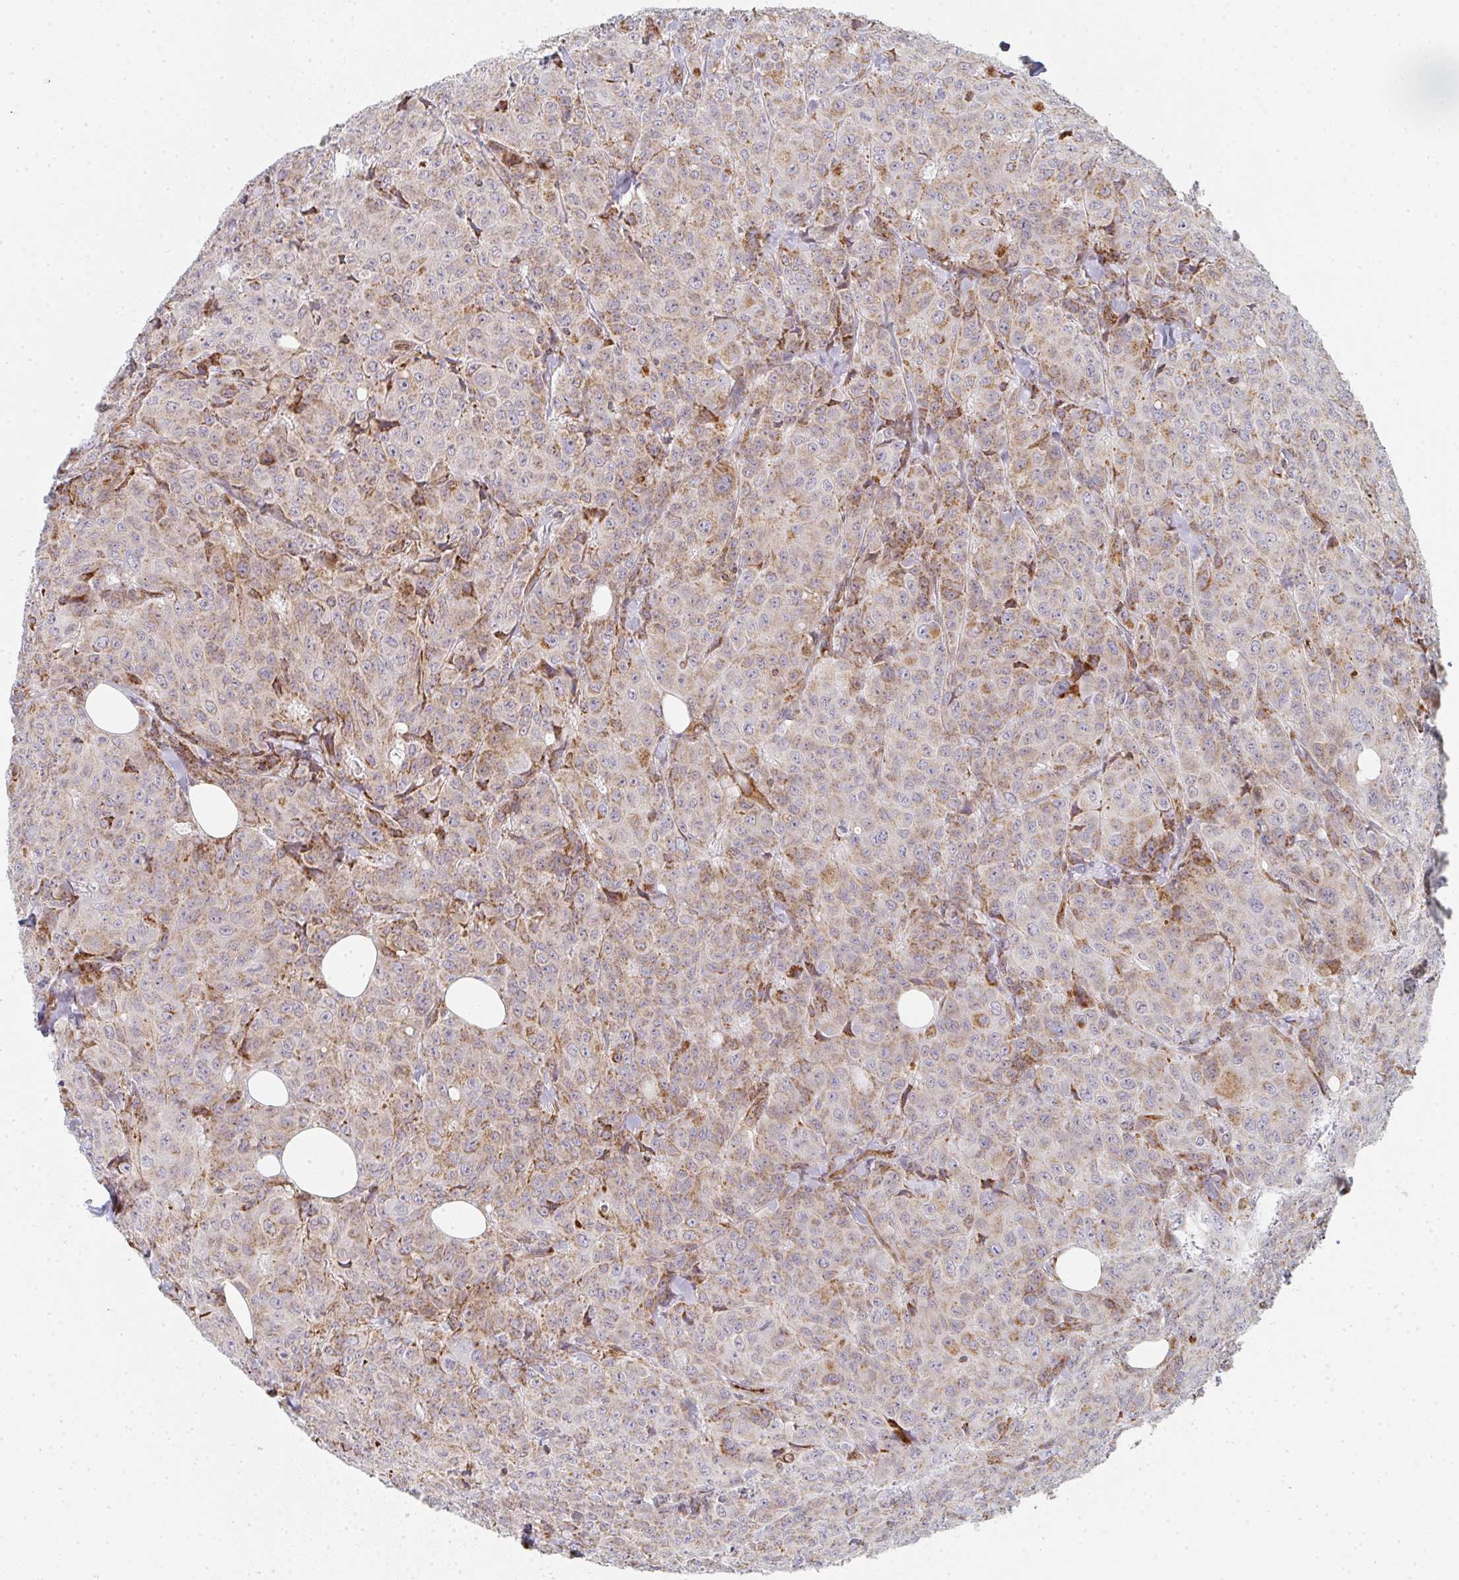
{"staining": {"intensity": "moderate", "quantity": "25%-75%", "location": "cytoplasmic/membranous"}, "tissue": "breast cancer", "cell_type": "Tumor cells", "image_type": "cancer", "snomed": [{"axis": "morphology", "description": "Duct carcinoma"}, {"axis": "topography", "description": "Breast"}], "caption": "Breast cancer stained with a brown dye shows moderate cytoplasmic/membranous positive expression in approximately 25%-75% of tumor cells.", "gene": "ZNF526", "patient": {"sex": "female", "age": 43}}